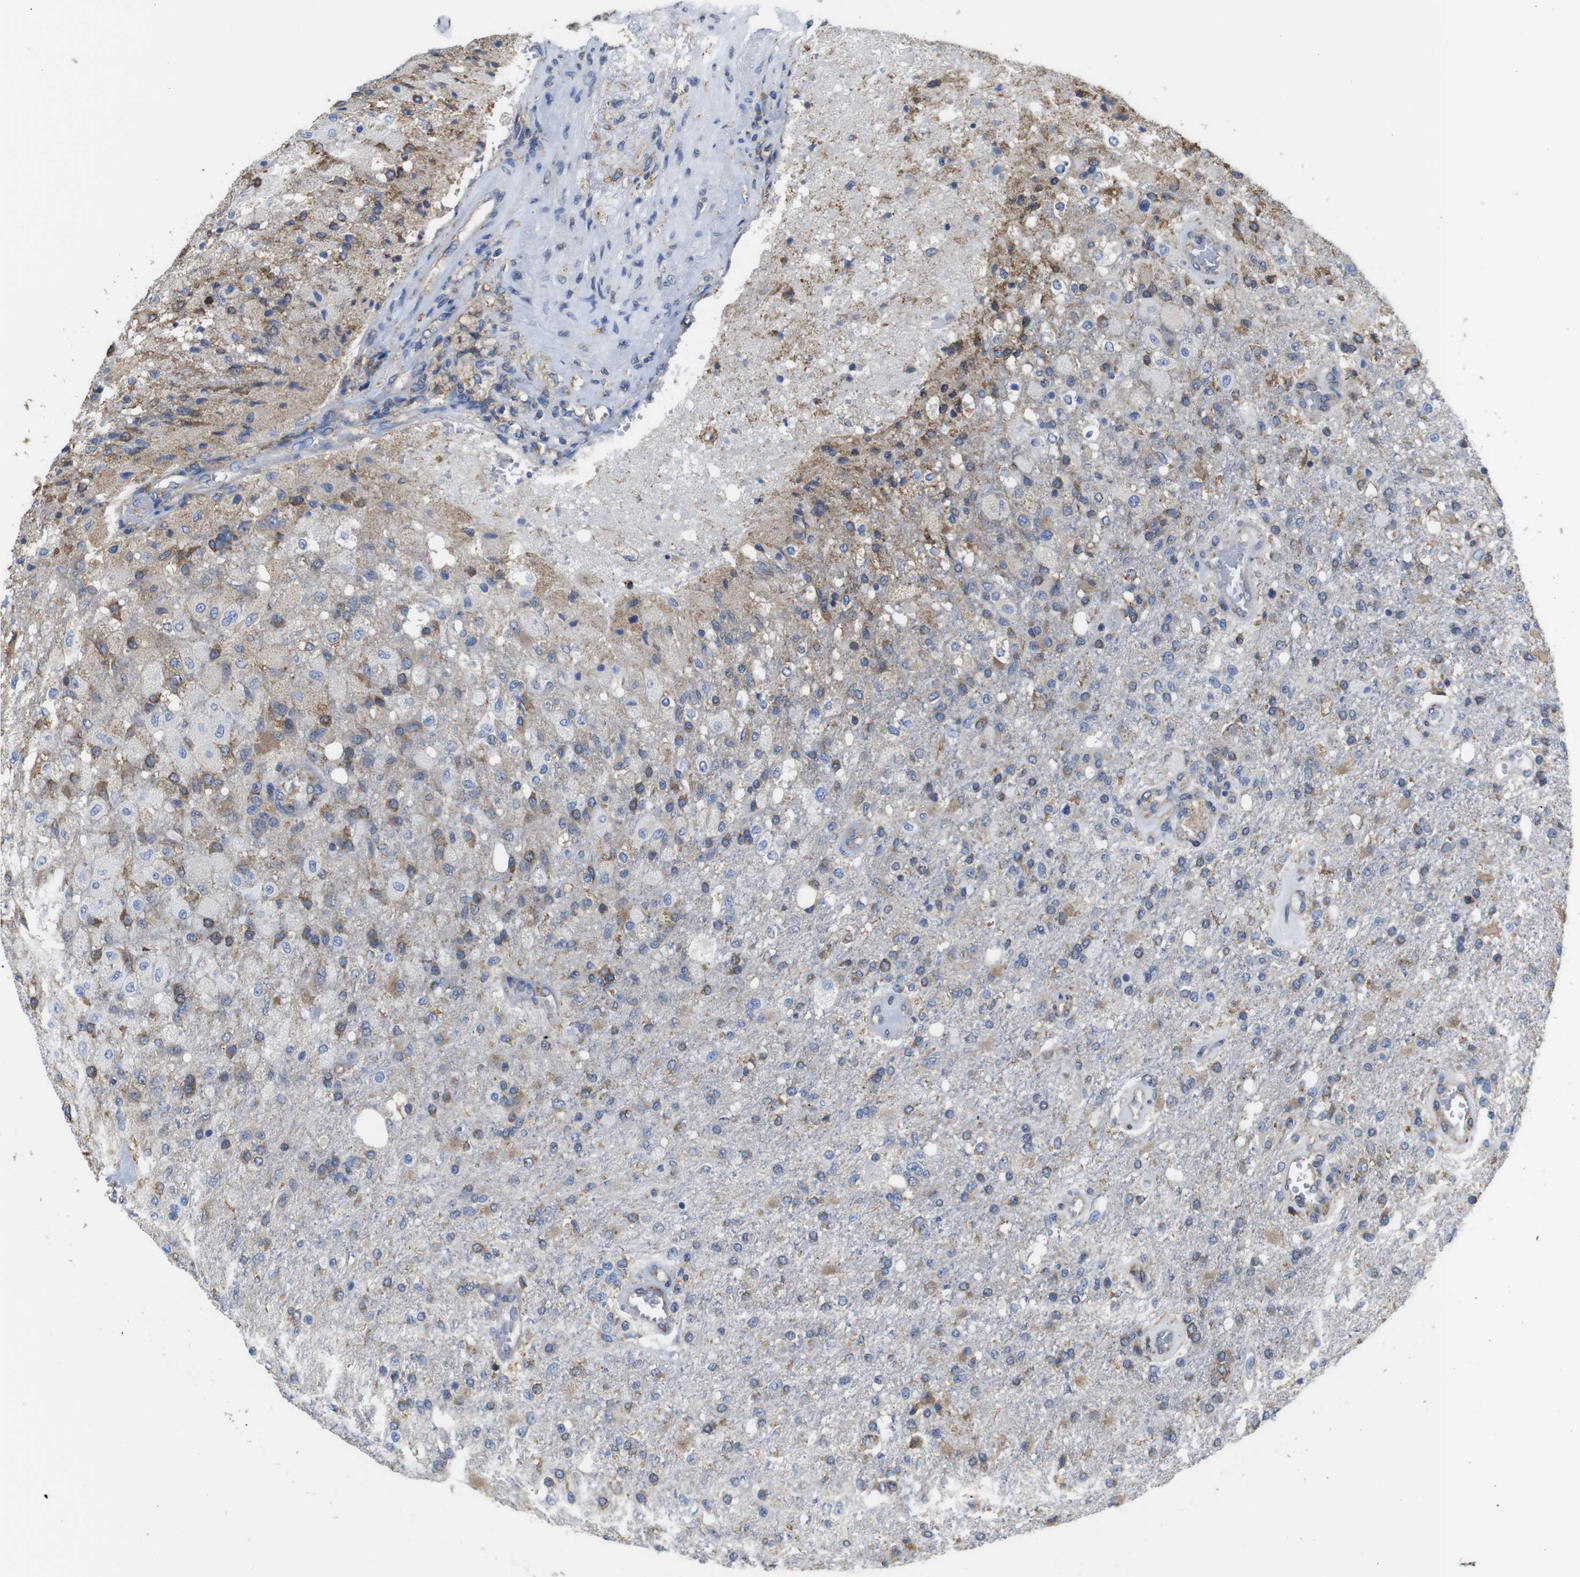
{"staining": {"intensity": "moderate", "quantity": "25%-75%", "location": "cytoplasmic/membranous"}, "tissue": "glioma", "cell_type": "Tumor cells", "image_type": "cancer", "snomed": [{"axis": "morphology", "description": "Normal tissue, NOS"}, {"axis": "morphology", "description": "Glioma, malignant, High grade"}, {"axis": "topography", "description": "Cerebral cortex"}], "caption": "This image demonstrates immunohistochemistry (IHC) staining of human malignant glioma (high-grade), with medium moderate cytoplasmic/membranous staining in approximately 25%-75% of tumor cells.", "gene": "PPIB", "patient": {"sex": "male", "age": 77}}